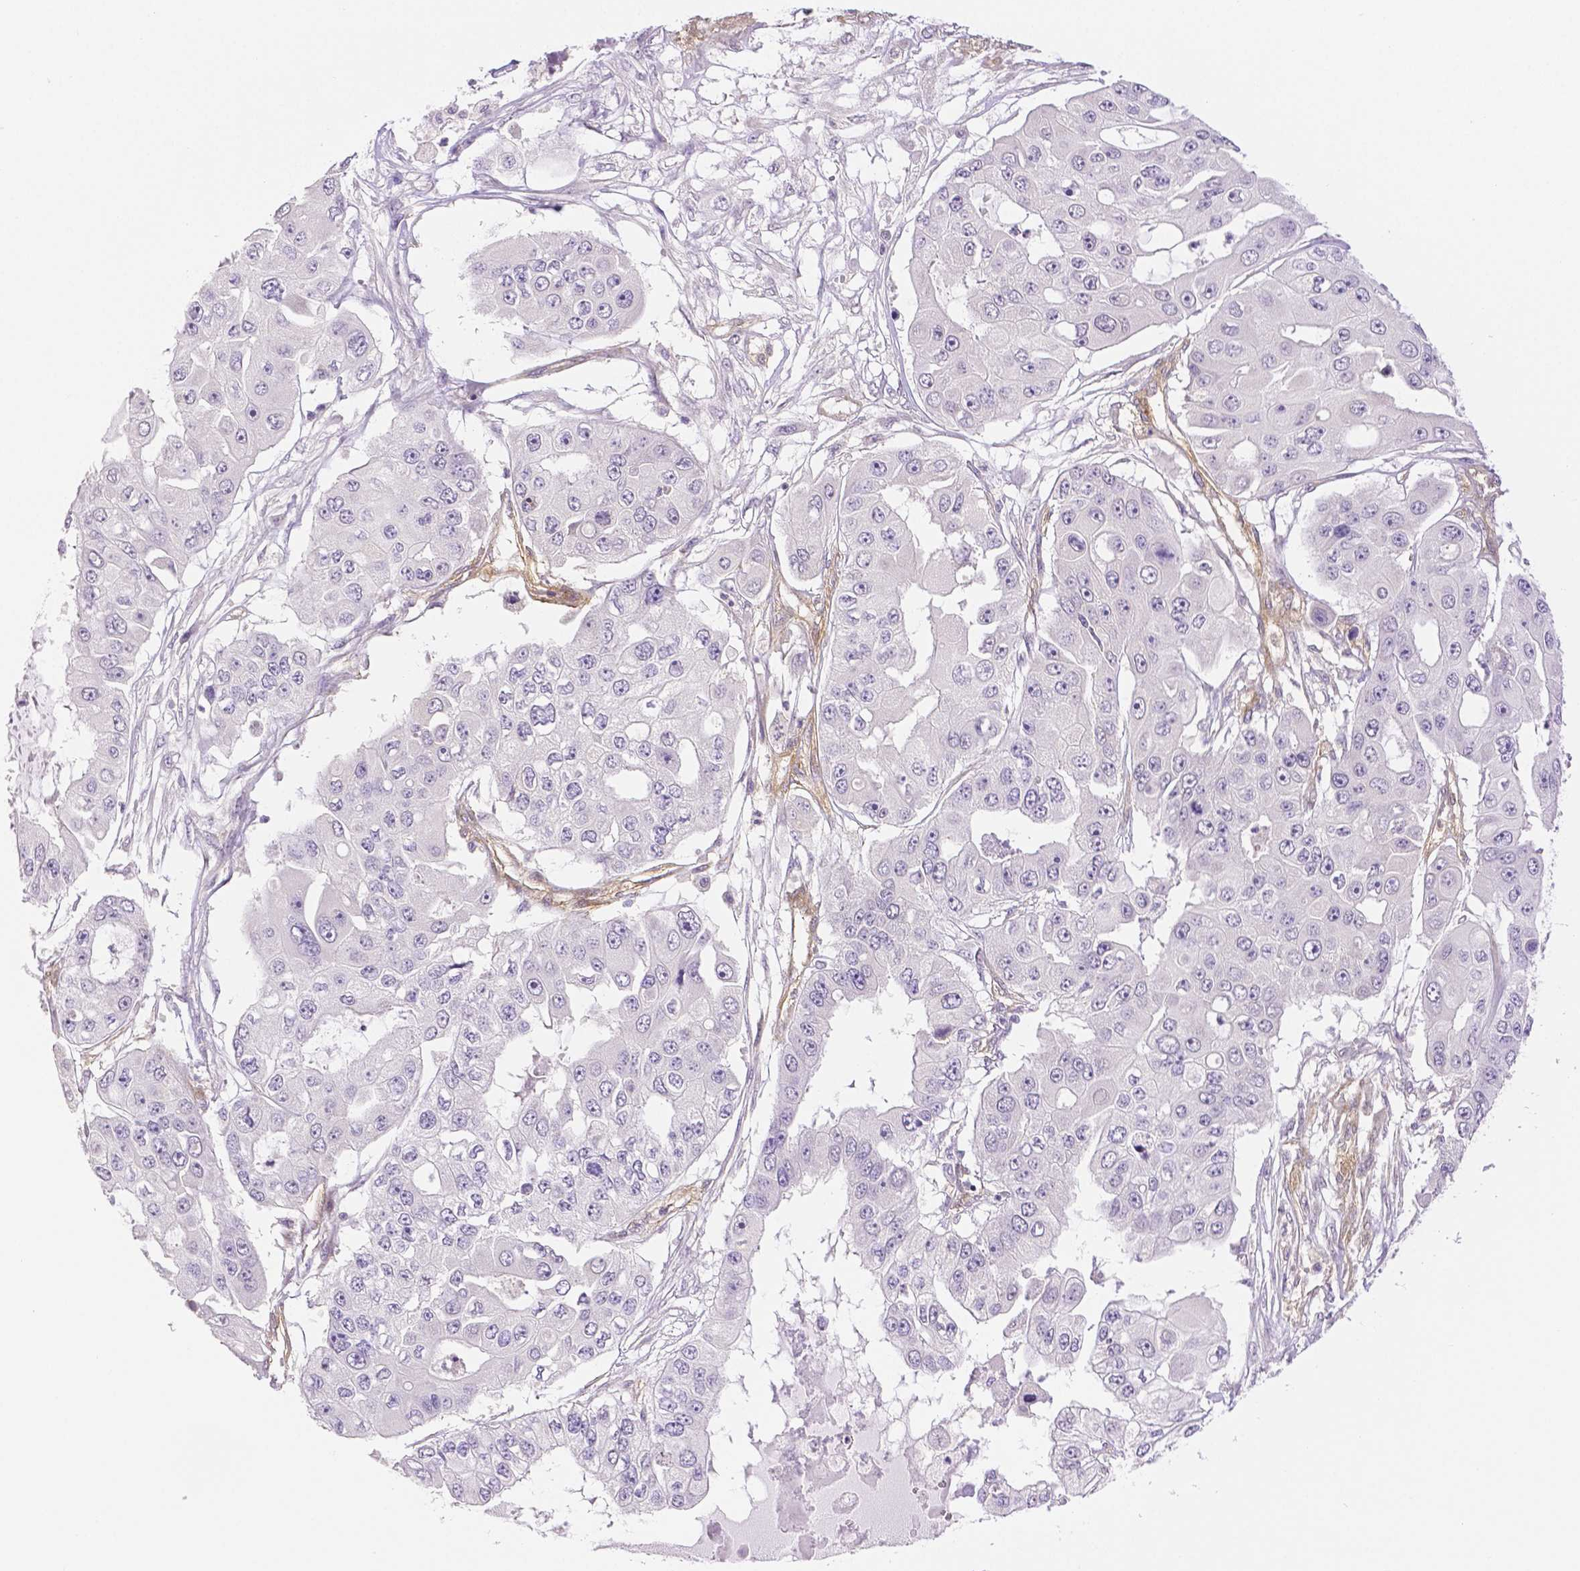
{"staining": {"intensity": "negative", "quantity": "none", "location": "none"}, "tissue": "ovarian cancer", "cell_type": "Tumor cells", "image_type": "cancer", "snomed": [{"axis": "morphology", "description": "Cystadenocarcinoma, serous, NOS"}, {"axis": "topography", "description": "Ovary"}], "caption": "Histopathology image shows no protein staining in tumor cells of serous cystadenocarcinoma (ovarian) tissue.", "gene": "THY1", "patient": {"sex": "female", "age": 56}}